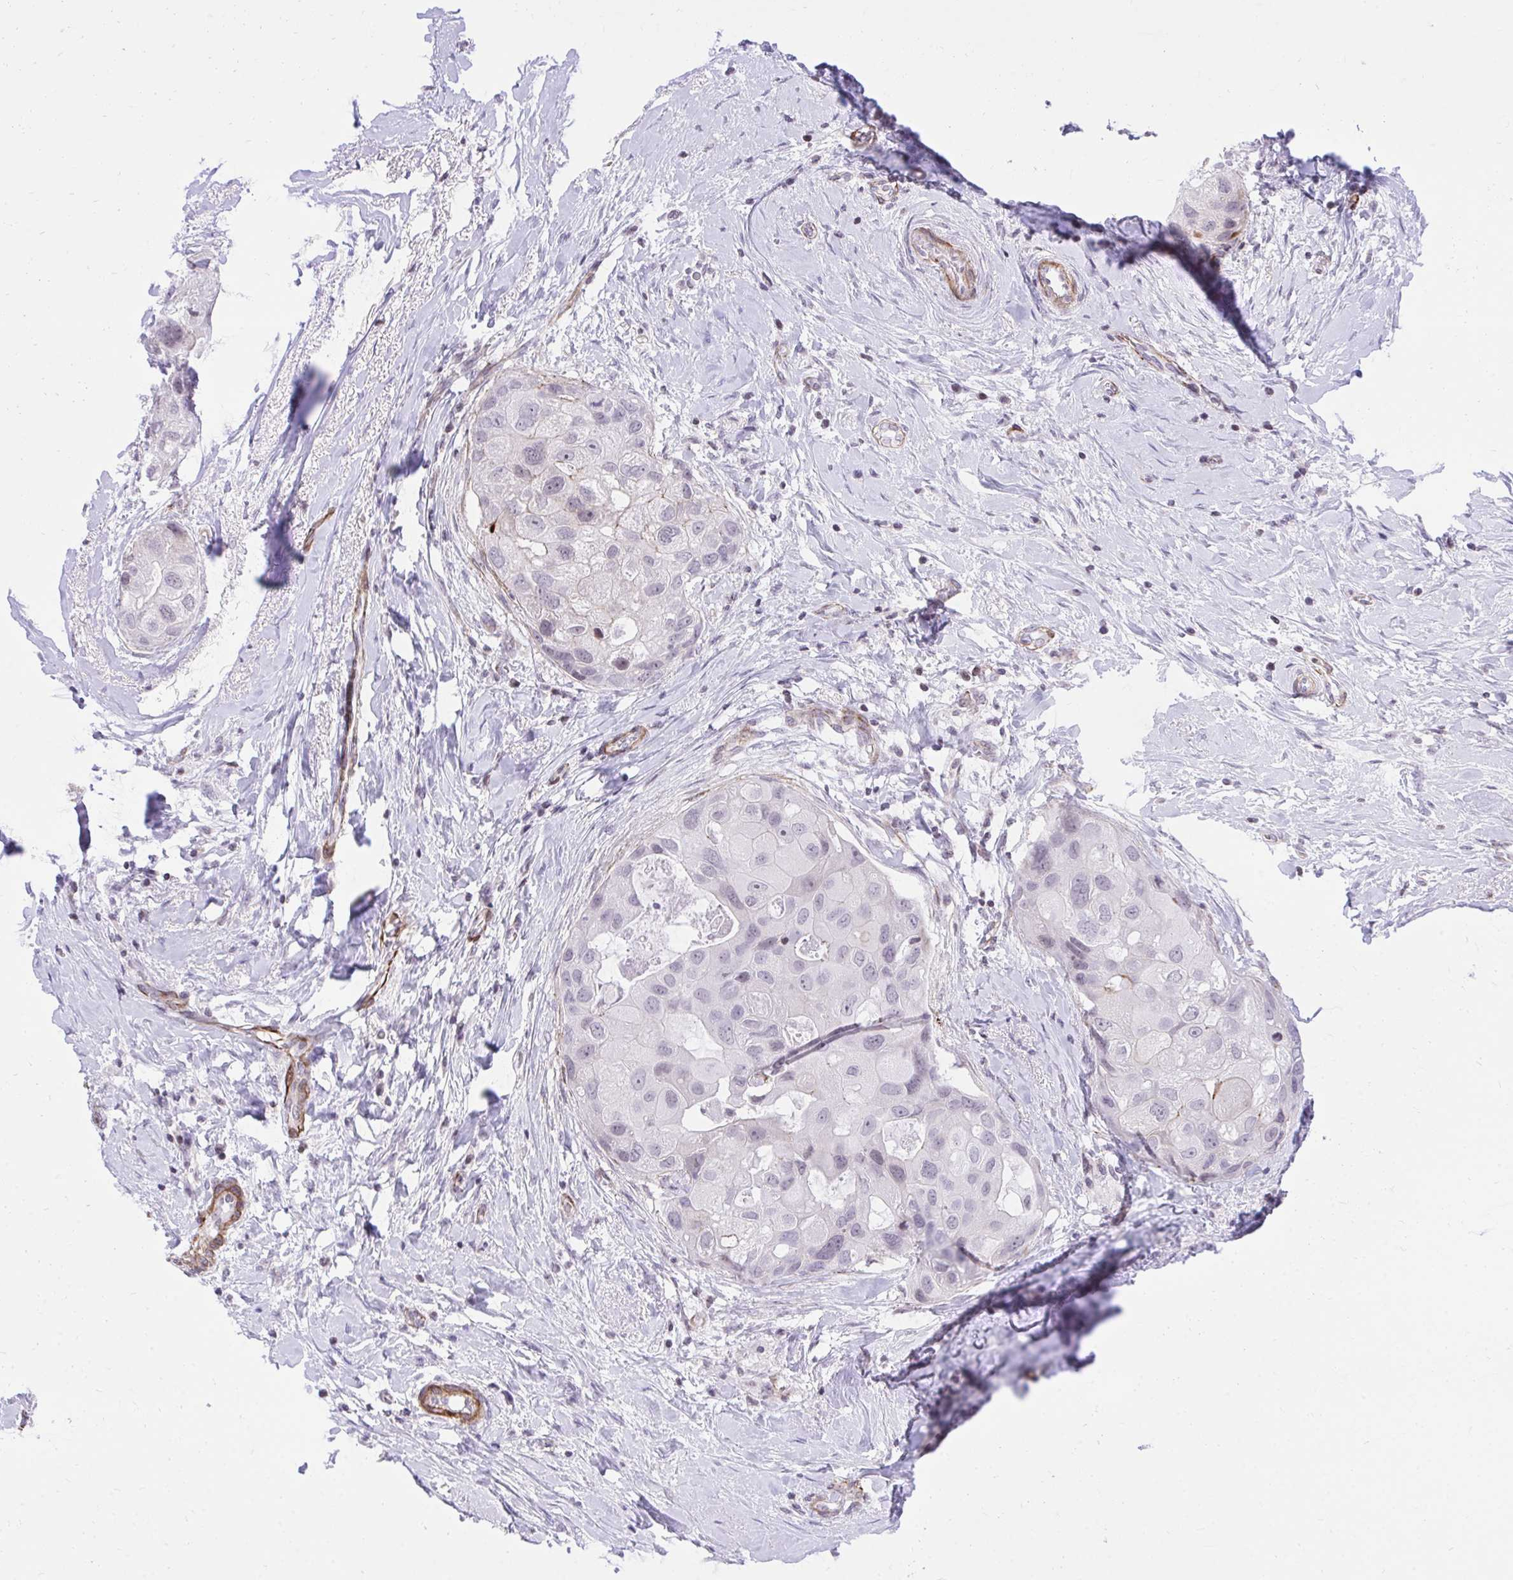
{"staining": {"intensity": "negative", "quantity": "none", "location": "none"}, "tissue": "breast cancer", "cell_type": "Tumor cells", "image_type": "cancer", "snomed": [{"axis": "morphology", "description": "Duct carcinoma"}, {"axis": "topography", "description": "Breast"}], "caption": "Human breast cancer stained for a protein using immunohistochemistry (IHC) shows no positivity in tumor cells.", "gene": "KCNN4", "patient": {"sex": "female", "age": 43}}